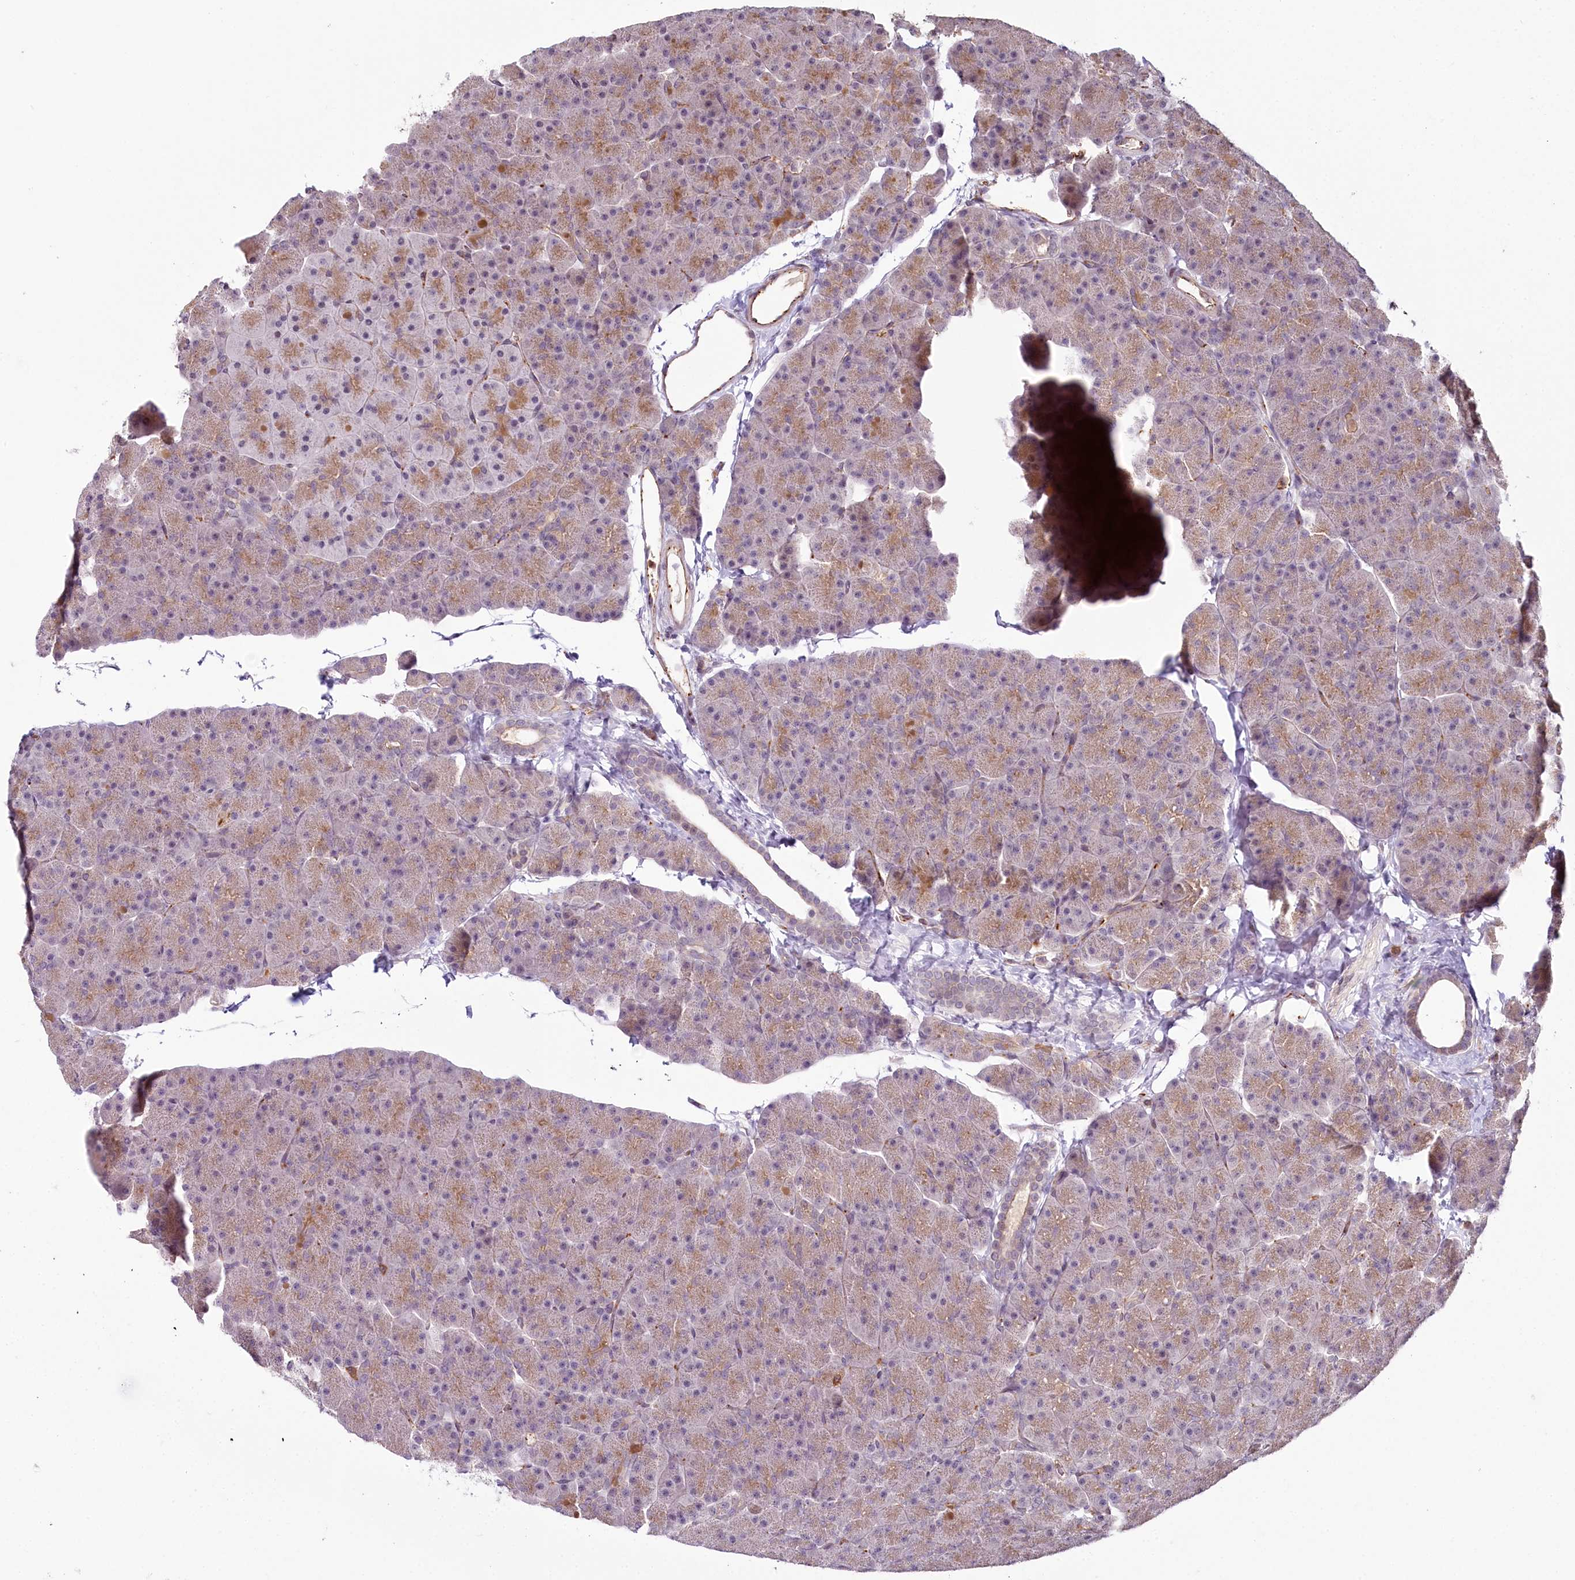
{"staining": {"intensity": "moderate", "quantity": "<25%", "location": "cytoplasmic/membranous"}, "tissue": "pancreas", "cell_type": "Exocrine glandular cells", "image_type": "normal", "snomed": [{"axis": "morphology", "description": "Normal tissue, NOS"}, {"axis": "topography", "description": "Pancreas"}], "caption": "The immunohistochemical stain labels moderate cytoplasmic/membranous staining in exocrine glandular cells of benign pancreas. (DAB (3,3'-diaminobenzidine) IHC with brightfield microscopy, high magnification).", "gene": "ALKBH8", "patient": {"sex": "male", "age": 36}}